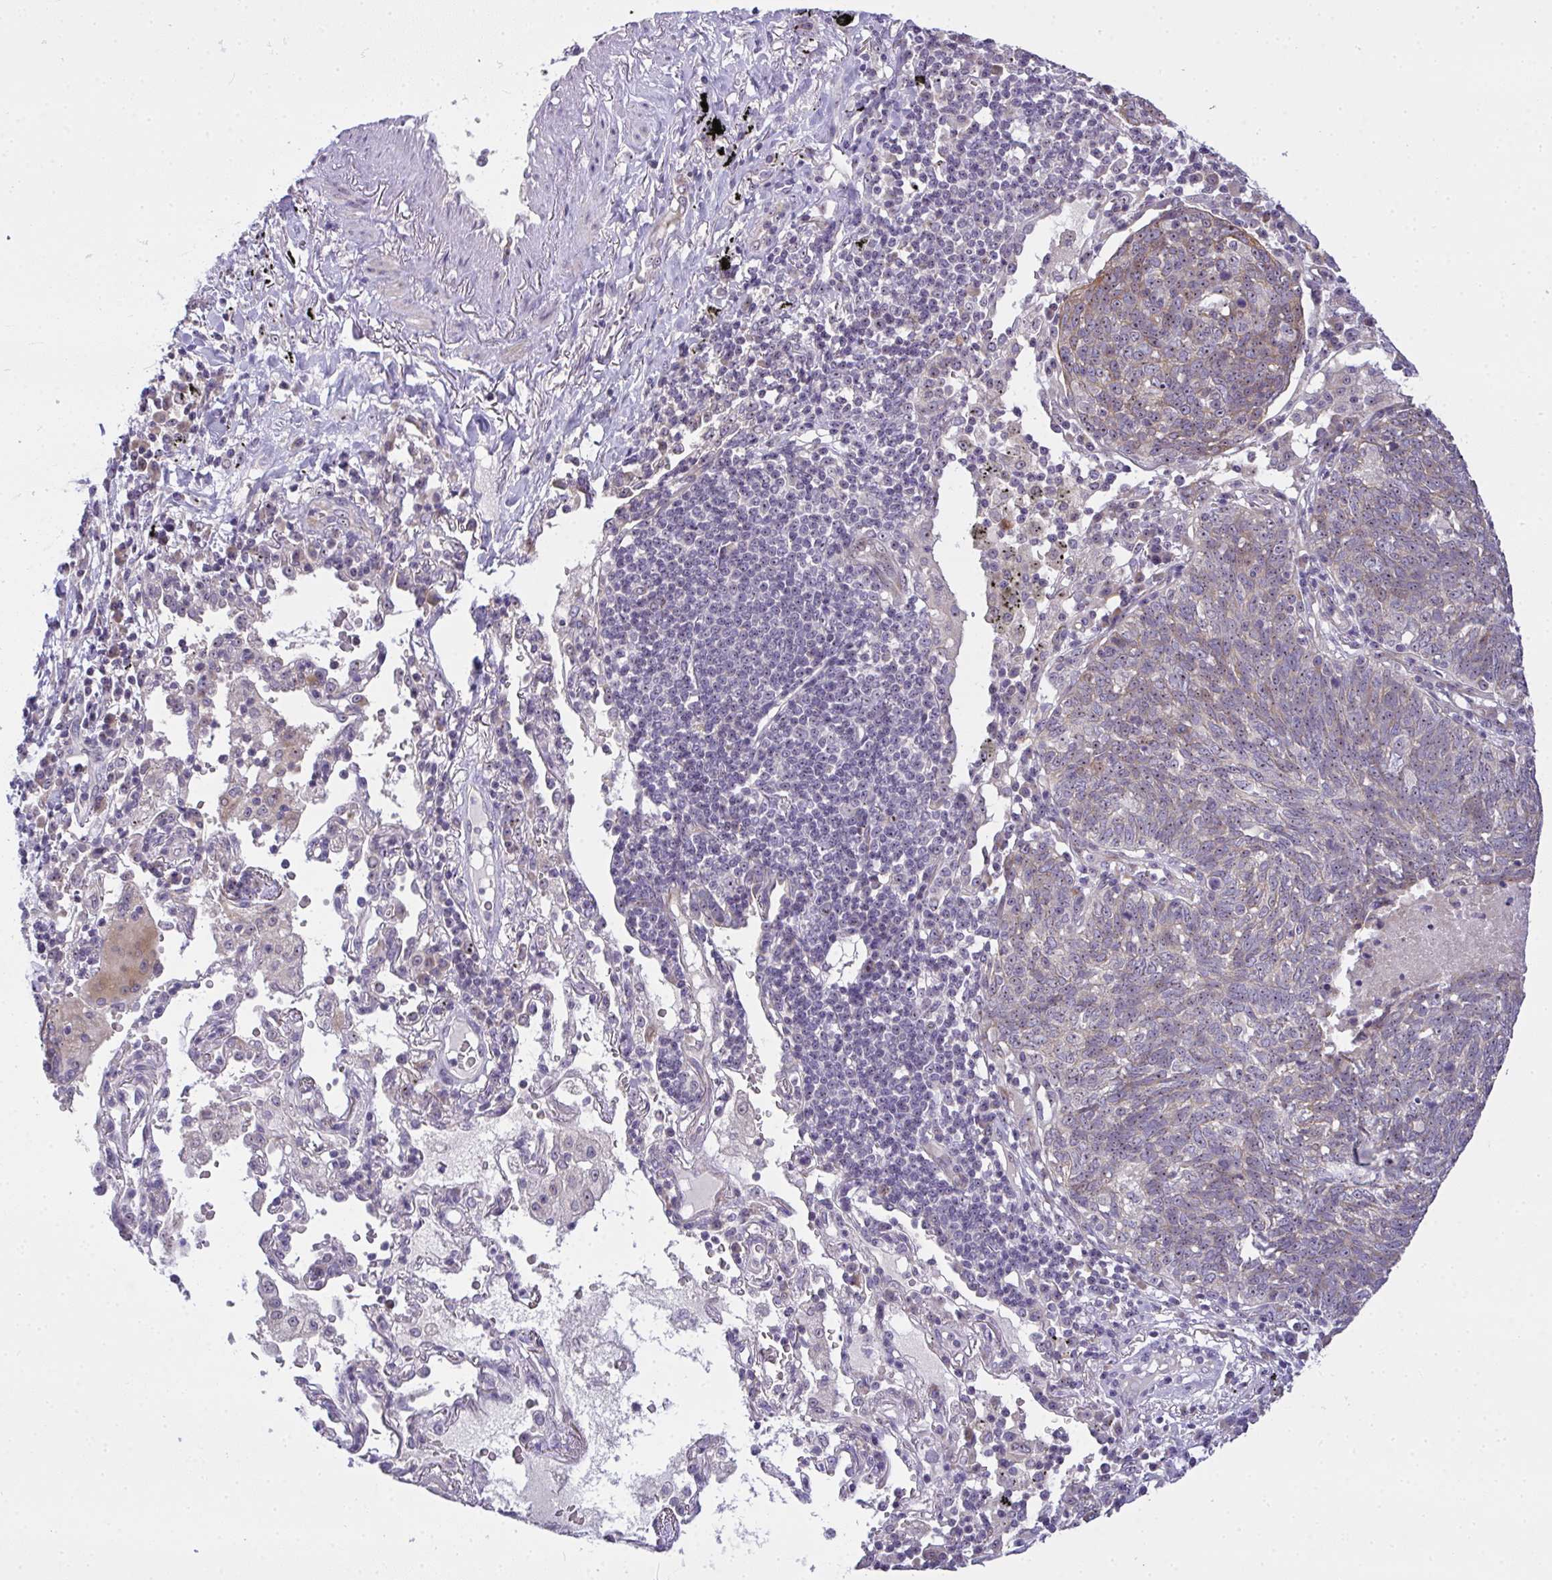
{"staining": {"intensity": "weak", "quantity": "<25%", "location": "cytoplasmic/membranous"}, "tissue": "lung cancer", "cell_type": "Tumor cells", "image_type": "cancer", "snomed": [{"axis": "morphology", "description": "Squamous cell carcinoma, NOS"}, {"axis": "topography", "description": "Lung"}], "caption": "DAB immunohistochemical staining of squamous cell carcinoma (lung) exhibits no significant expression in tumor cells. (Immunohistochemistry, brightfield microscopy, high magnification).", "gene": "NT5C1A", "patient": {"sex": "female", "age": 72}}